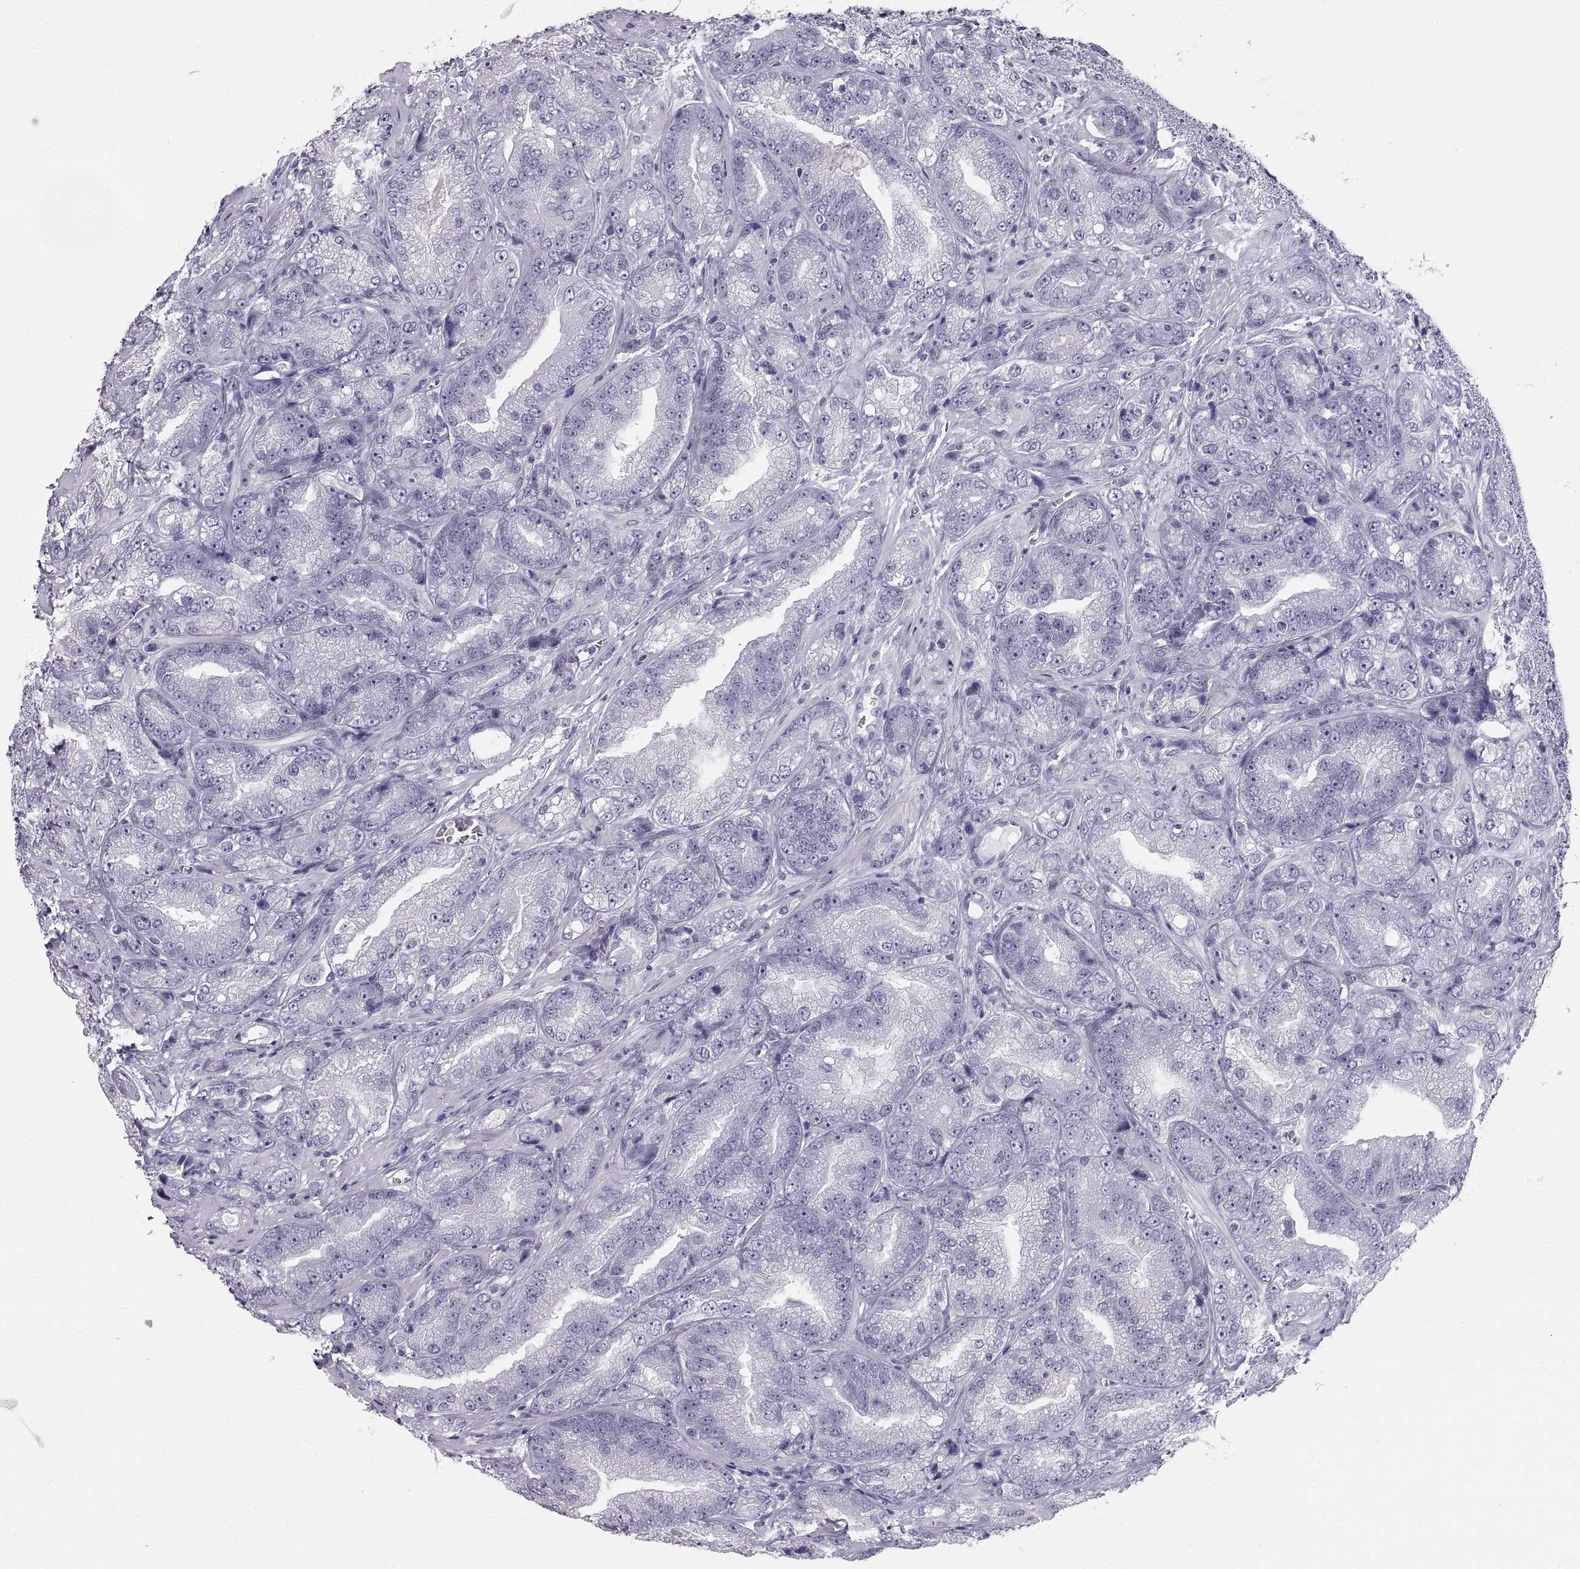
{"staining": {"intensity": "negative", "quantity": "none", "location": "none"}, "tissue": "prostate cancer", "cell_type": "Tumor cells", "image_type": "cancer", "snomed": [{"axis": "morphology", "description": "Adenocarcinoma, NOS"}, {"axis": "topography", "description": "Prostate"}], "caption": "A photomicrograph of human prostate cancer (adenocarcinoma) is negative for staining in tumor cells.", "gene": "RLBP1", "patient": {"sex": "male", "age": 63}}